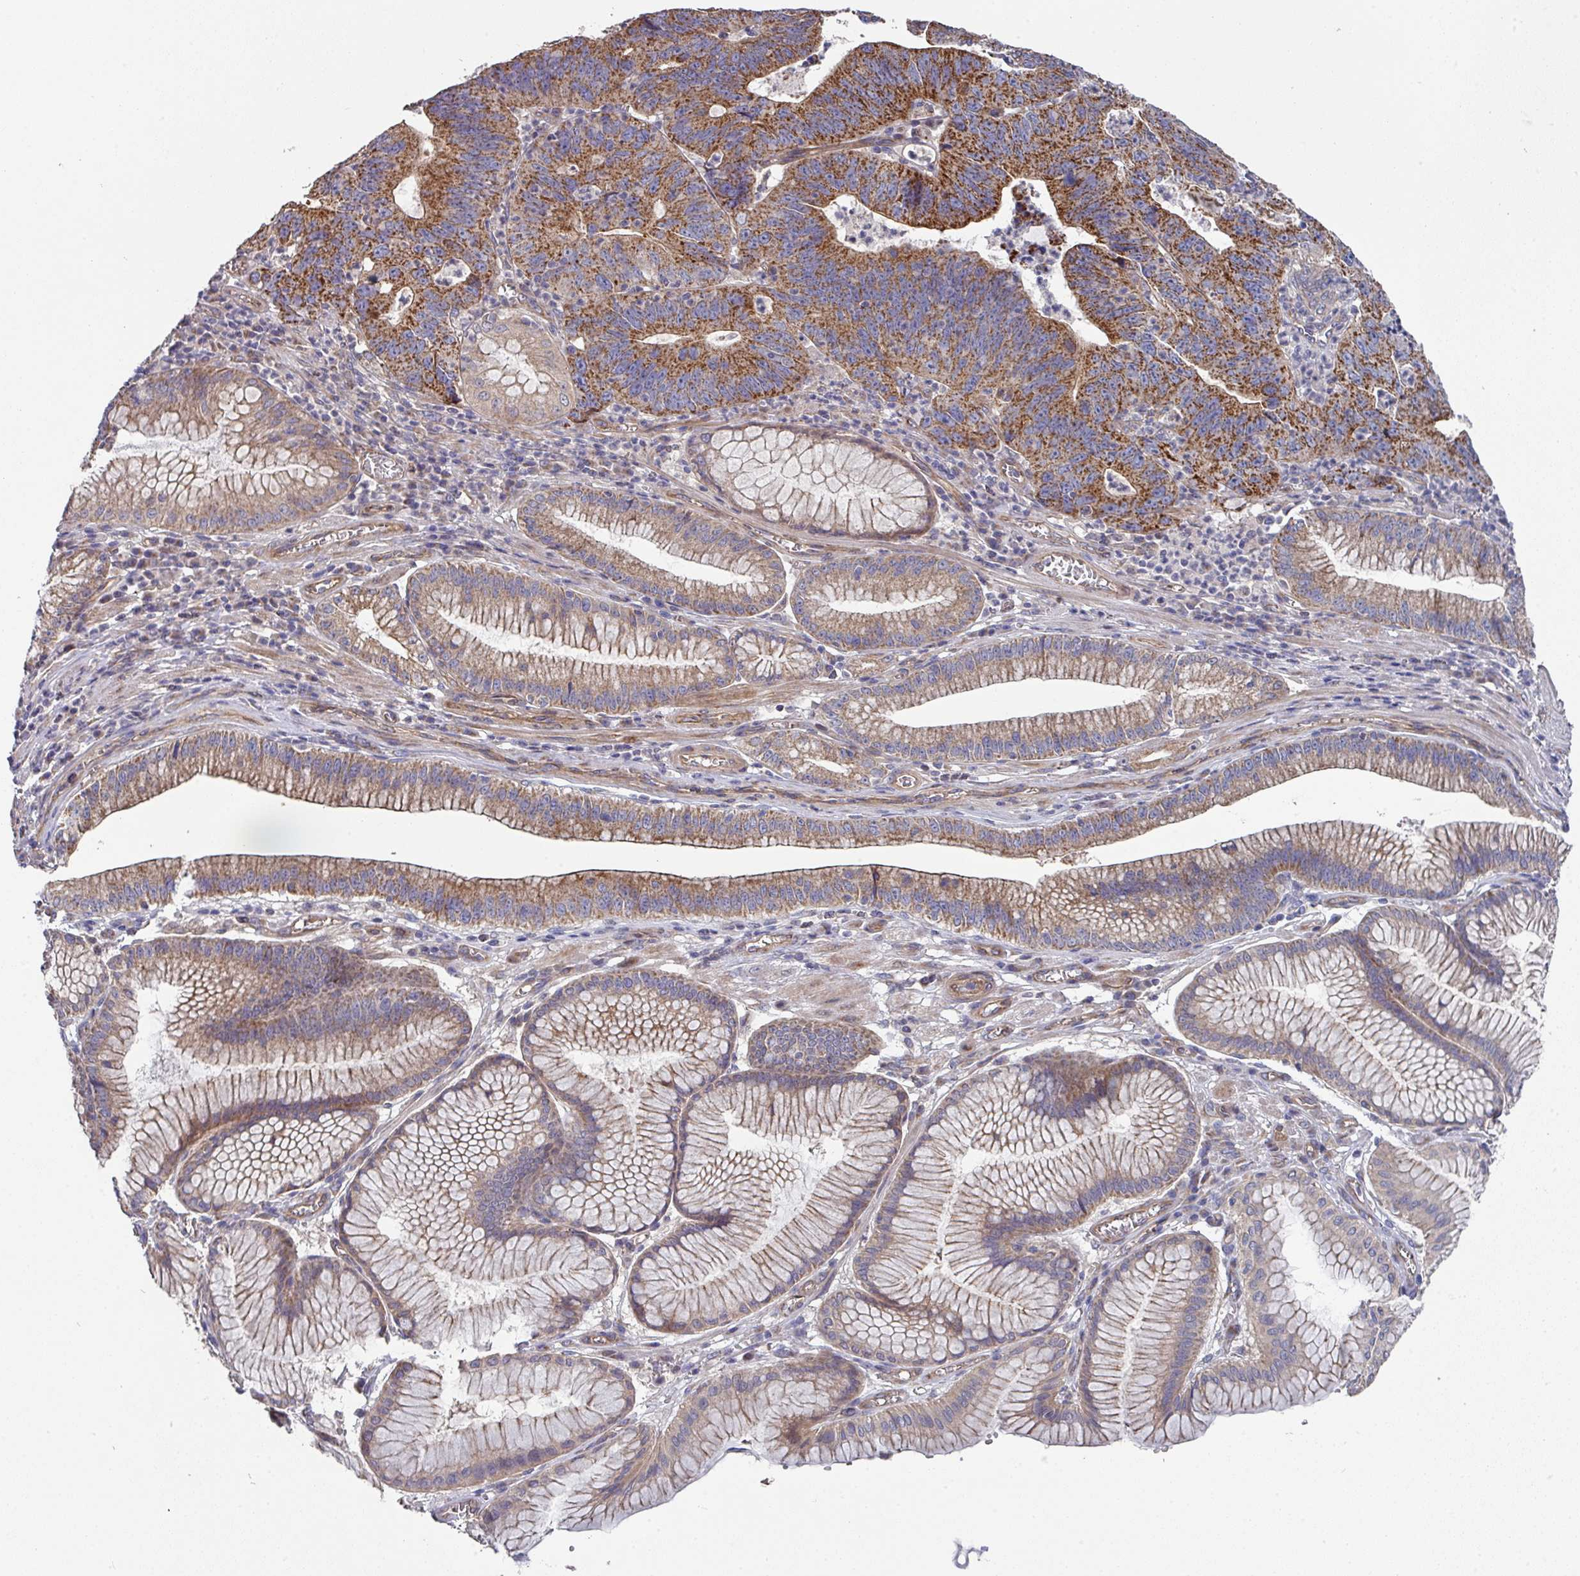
{"staining": {"intensity": "strong", "quantity": ">75%", "location": "cytoplasmic/membranous"}, "tissue": "stomach cancer", "cell_type": "Tumor cells", "image_type": "cancer", "snomed": [{"axis": "morphology", "description": "Adenocarcinoma, NOS"}, {"axis": "topography", "description": "Stomach"}], "caption": "Stomach adenocarcinoma stained for a protein (brown) shows strong cytoplasmic/membranous positive staining in approximately >75% of tumor cells.", "gene": "DCAF12L2", "patient": {"sex": "male", "age": 59}}